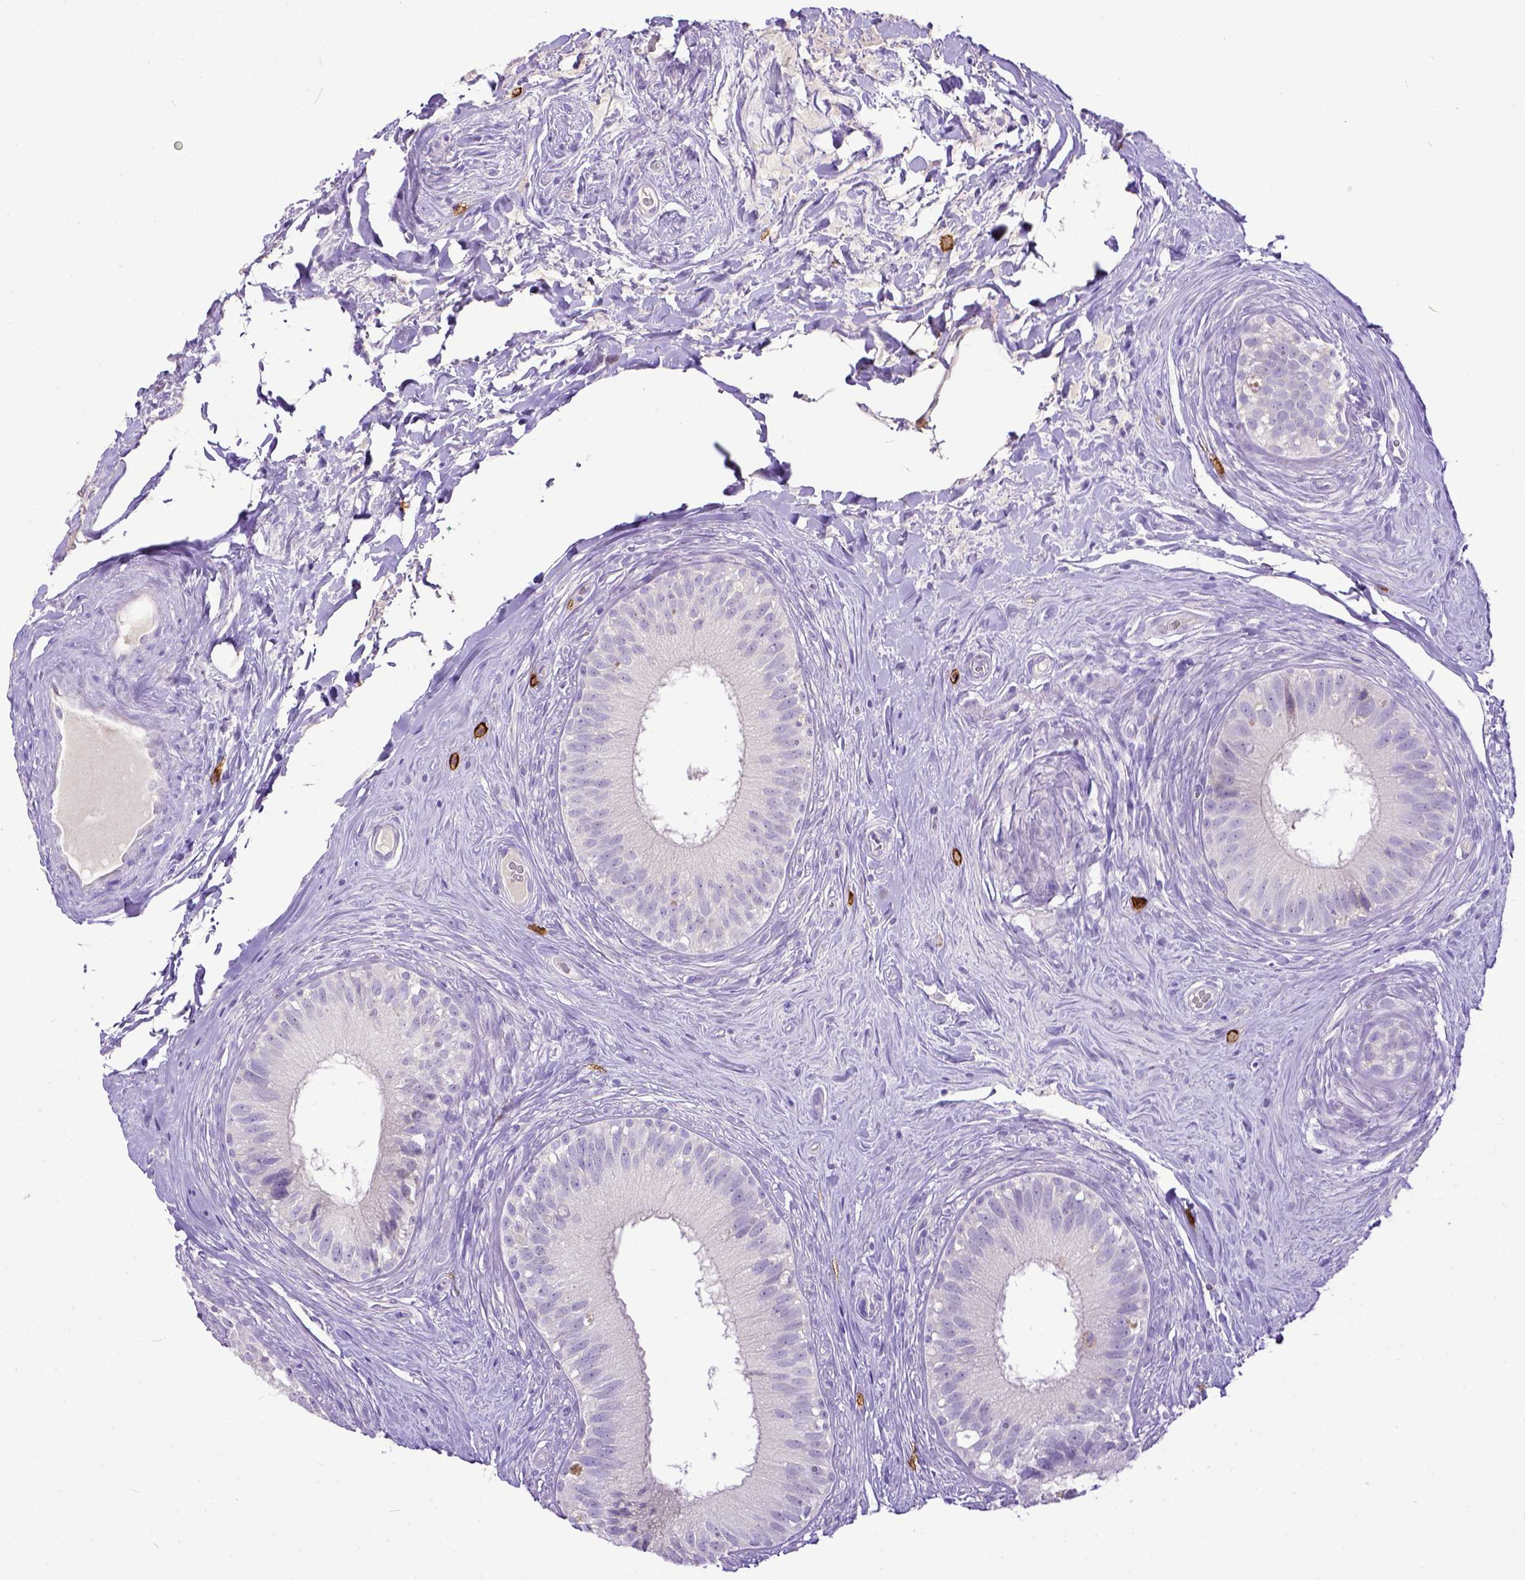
{"staining": {"intensity": "negative", "quantity": "none", "location": "none"}, "tissue": "epididymis", "cell_type": "Glandular cells", "image_type": "normal", "snomed": [{"axis": "morphology", "description": "Normal tissue, NOS"}, {"axis": "topography", "description": "Epididymis"}], "caption": "Immunohistochemistry (IHC) histopathology image of normal epididymis stained for a protein (brown), which reveals no staining in glandular cells. (Immunohistochemistry, brightfield microscopy, high magnification).", "gene": "KIT", "patient": {"sex": "male", "age": 59}}